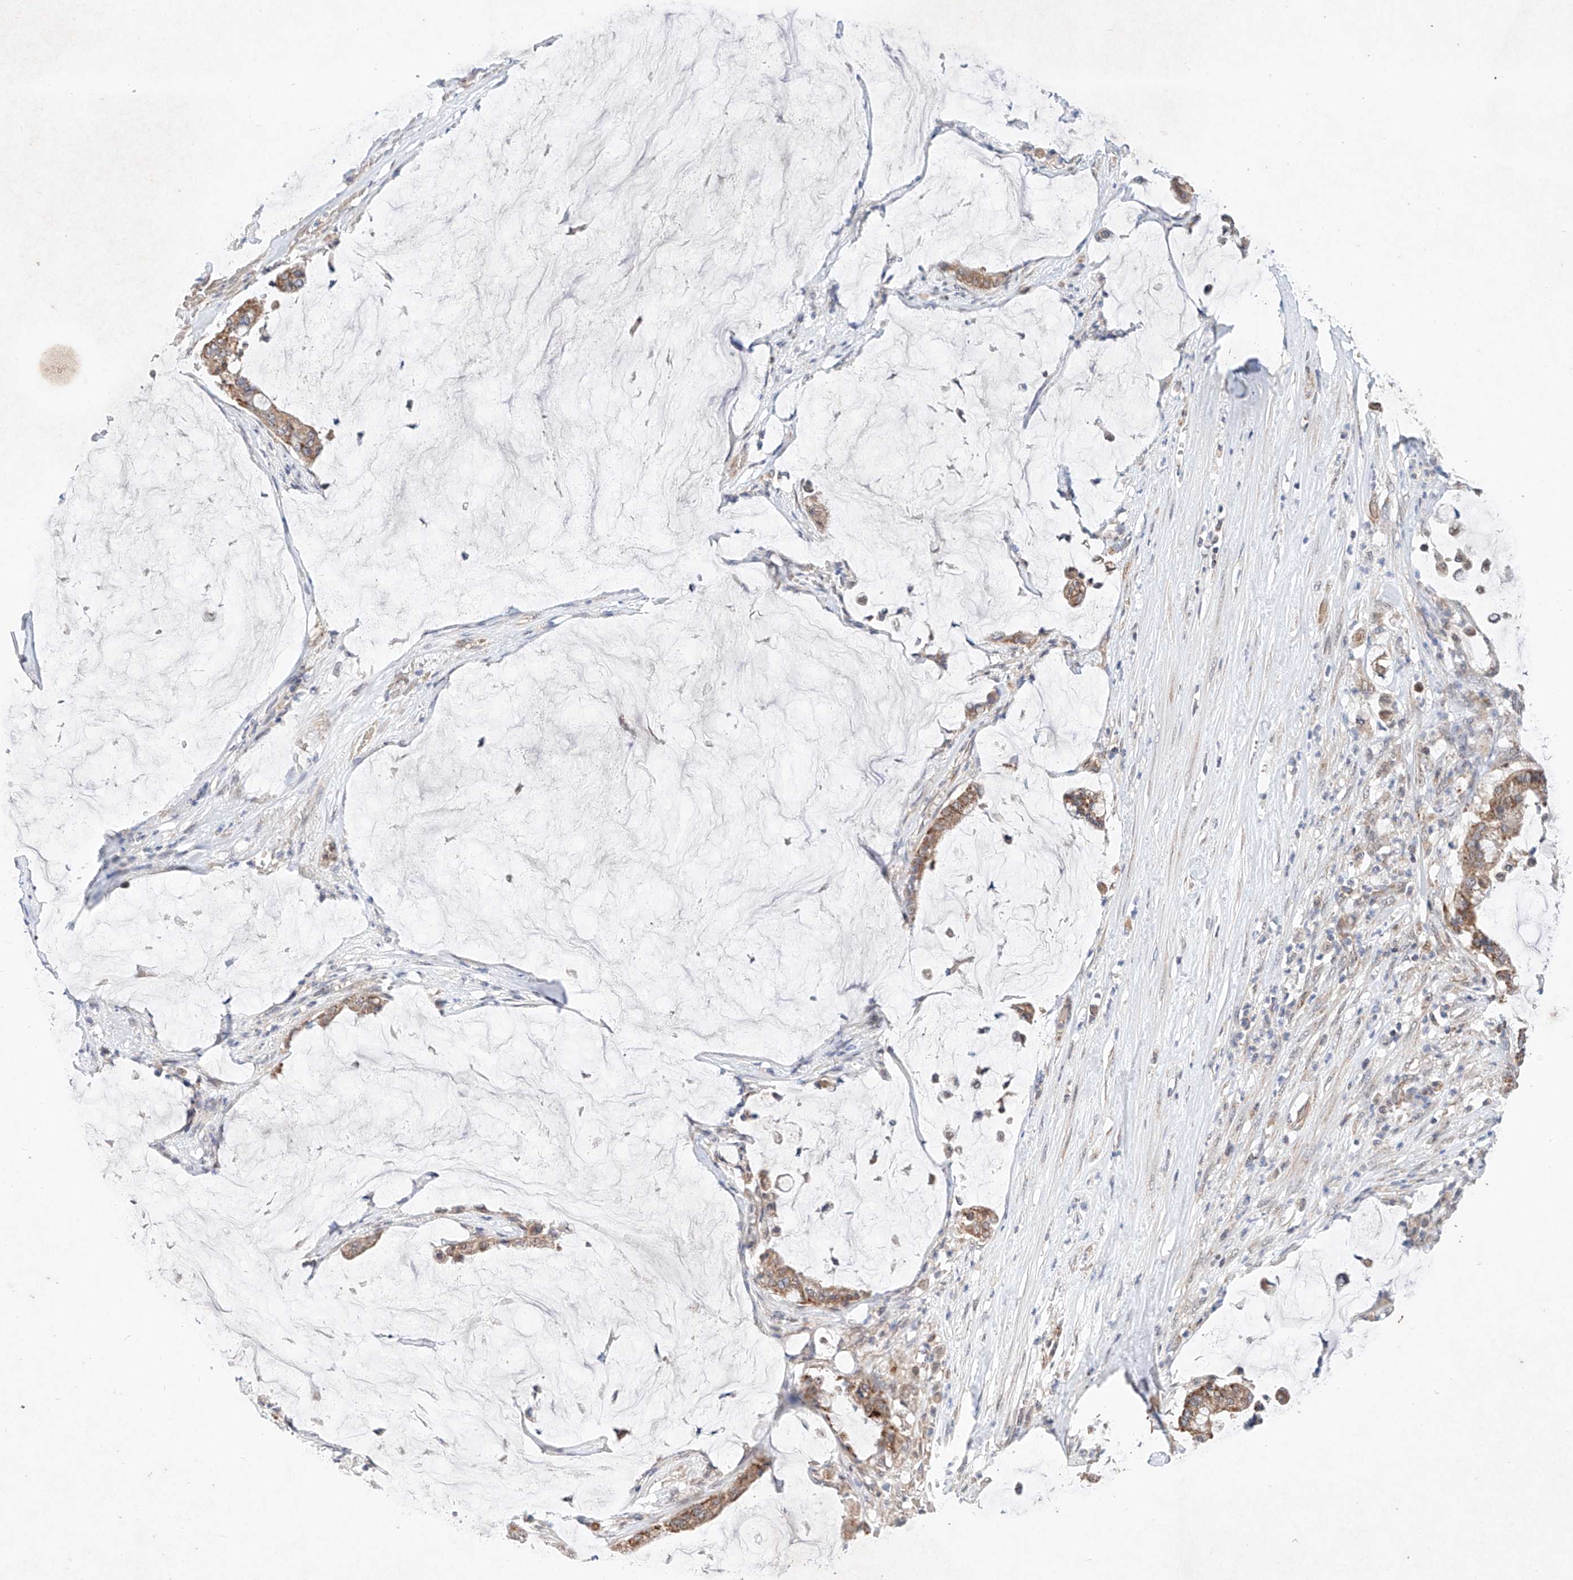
{"staining": {"intensity": "moderate", "quantity": ">75%", "location": "cytoplasmic/membranous"}, "tissue": "pancreatic cancer", "cell_type": "Tumor cells", "image_type": "cancer", "snomed": [{"axis": "morphology", "description": "Adenocarcinoma, NOS"}, {"axis": "topography", "description": "Pancreas"}], "caption": "Human pancreatic adenocarcinoma stained with a brown dye reveals moderate cytoplasmic/membranous positive positivity in about >75% of tumor cells.", "gene": "FASTK", "patient": {"sex": "male", "age": 41}}